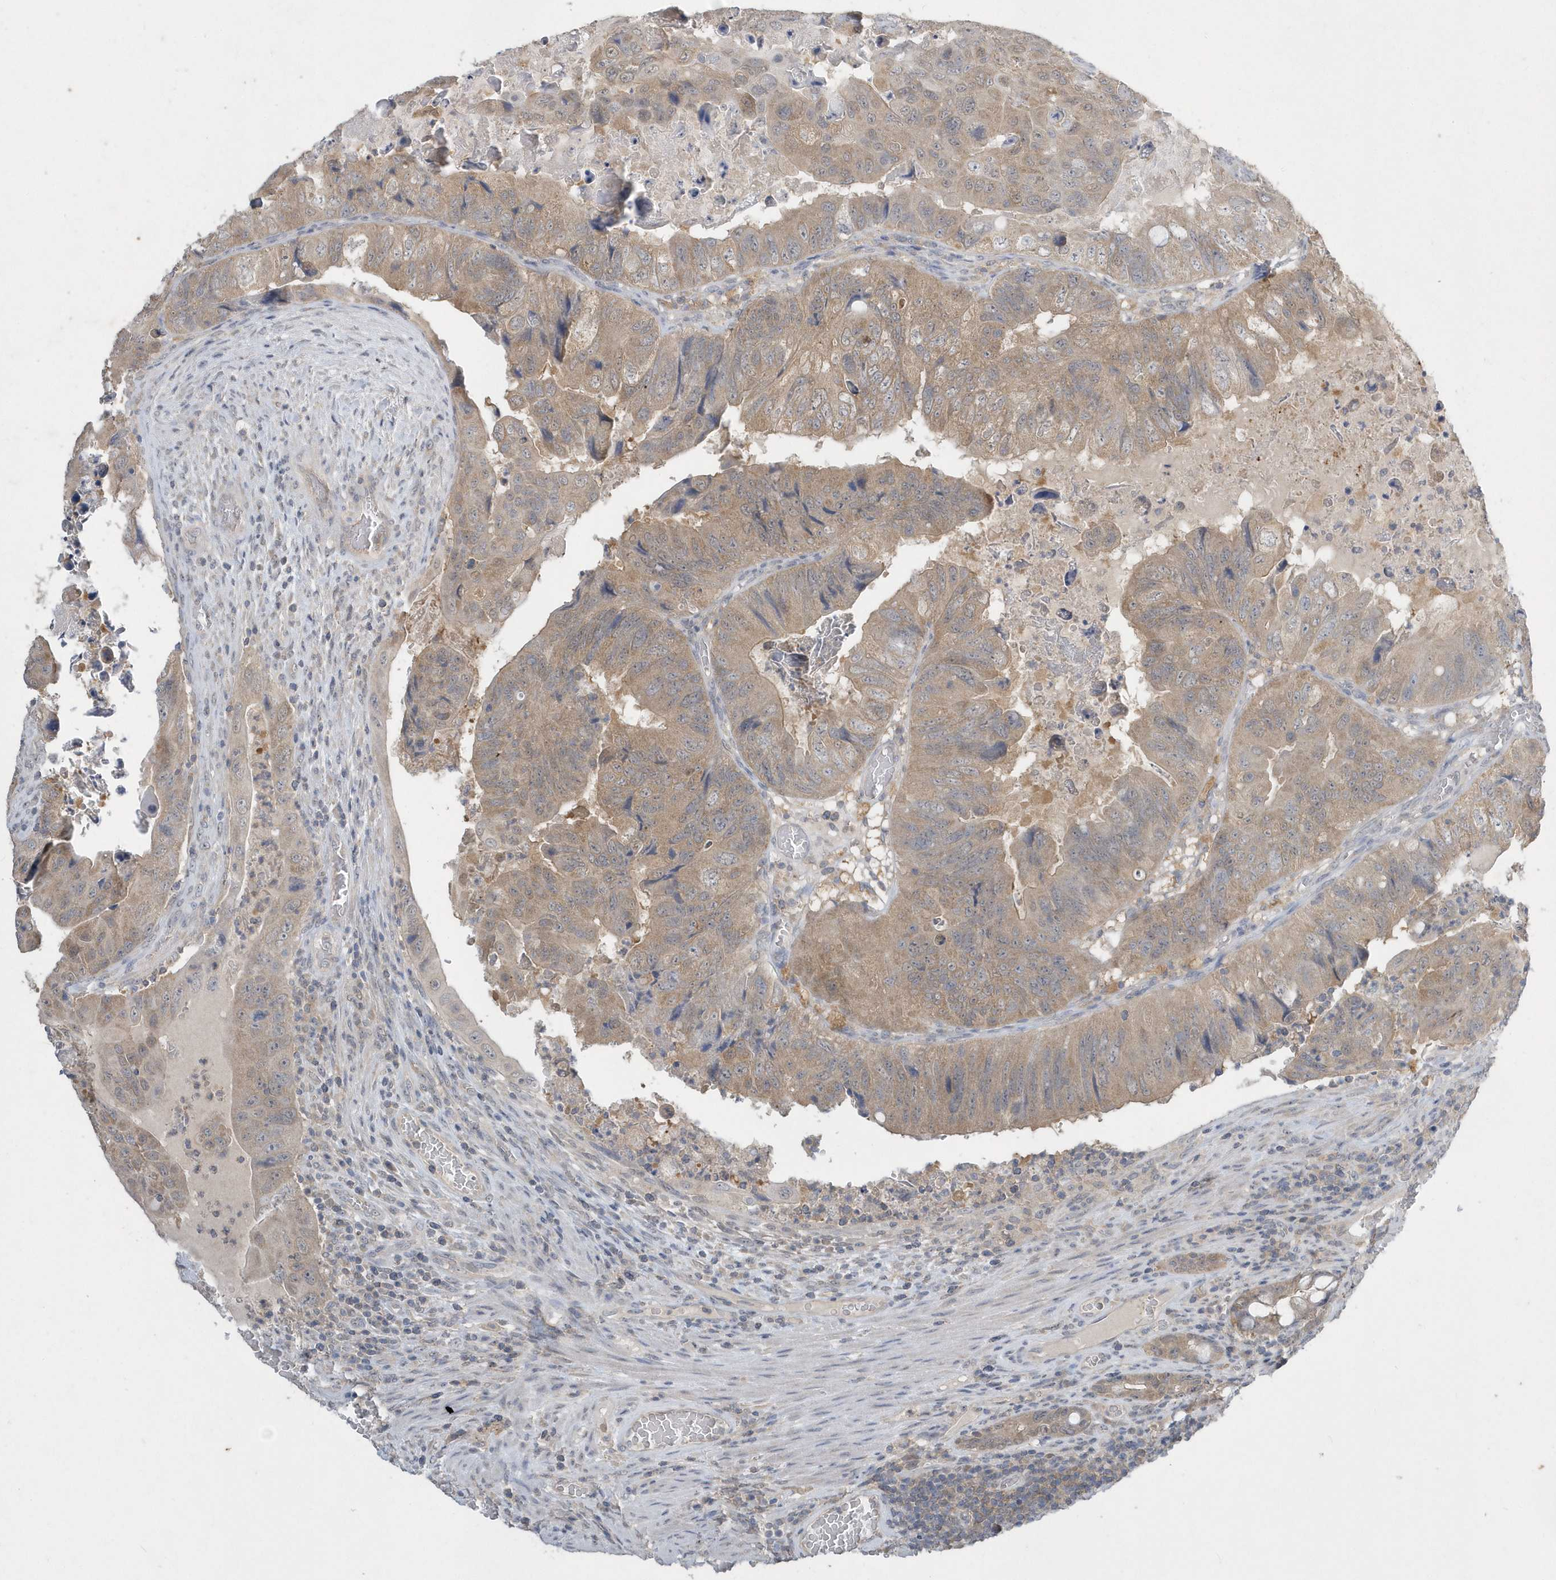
{"staining": {"intensity": "moderate", "quantity": ">75%", "location": "cytoplasmic/membranous"}, "tissue": "colorectal cancer", "cell_type": "Tumor cells", "image_type": "cancer", "snomed": [{"axis": "morphology", "description": "Adenocarcinoma, NOS"}, {"axis": "topography", "description": "Rectum"}], "caption": "Immunohistochemistry (IHC) staining of colorectal adenocarcinoma, which demonstrates medium levels of moderate cytoplasmic/membranous staining in approximately >75% of tumor cells indicating moderate cytoplasmic/membranous protein staining. The staining was performed using DAB (3,3'-diaminobenzidine) (brown) for protein detection and nuclei were counterstained in hematoxylin (blue).", "gene": "AKR7A2", "patient": {"sex": "male", "age": 63}}